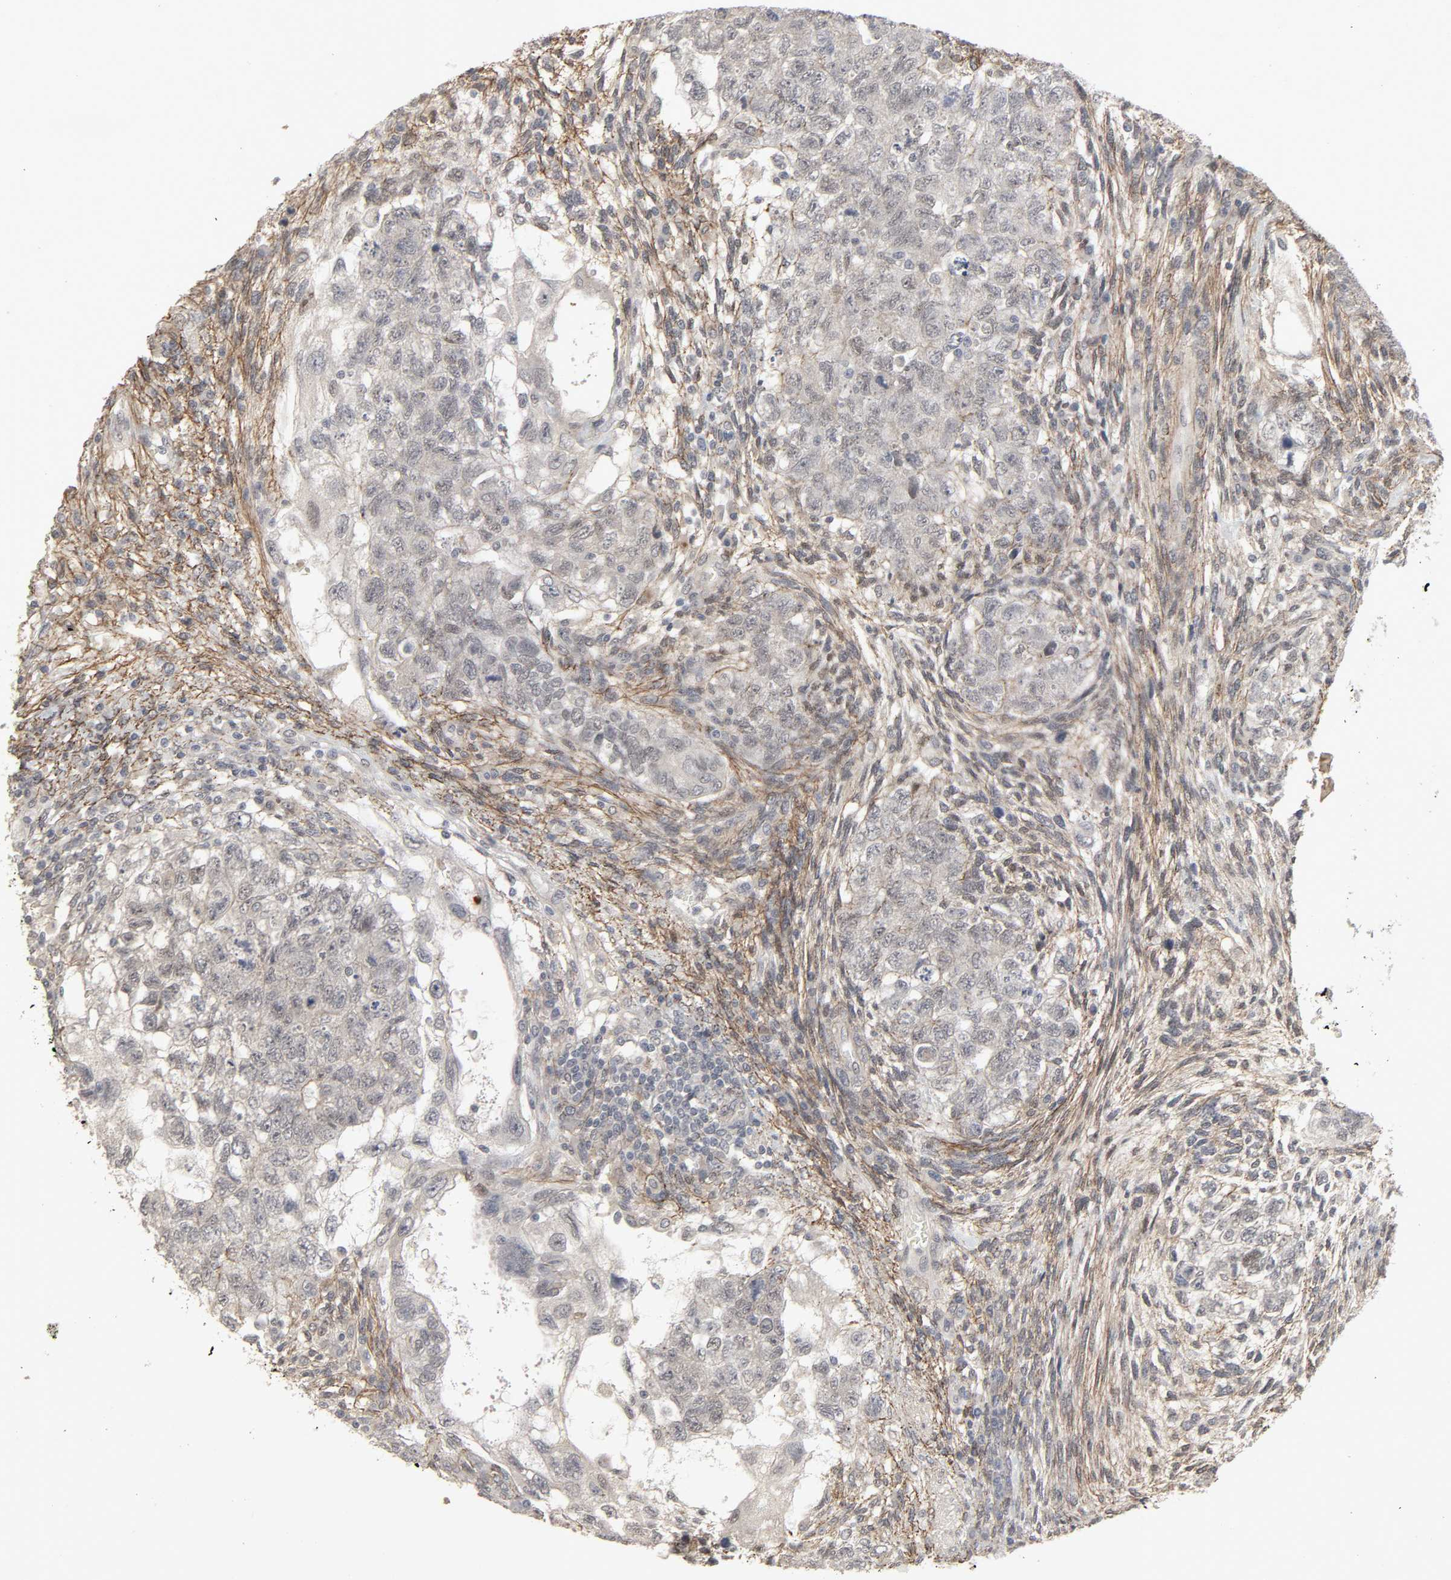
{"staining": {"intensity": "negative", "quantity": "none", "location": "none"}, "tissue": "testis cancer", "cell_type": "Tumor cells", "image_type": "cancer", "snomed": [{"axis": "morphology", "description": "Normal tissue, NOS"}, {"axis": "morphology", "description": "Carcinoma, Embryonal, NOS"}, {"axis": "topography", "description": "Testis"}], "caption": "A photomicrograph of human embryonal carcinoma (testis) is negative for staining in tumor cells. (DAB immunohistochemistry visualized using brightfield microscopy, high magnification).", "gene": "ZNF222", "patient": {"sex": "male", "age": 36}}